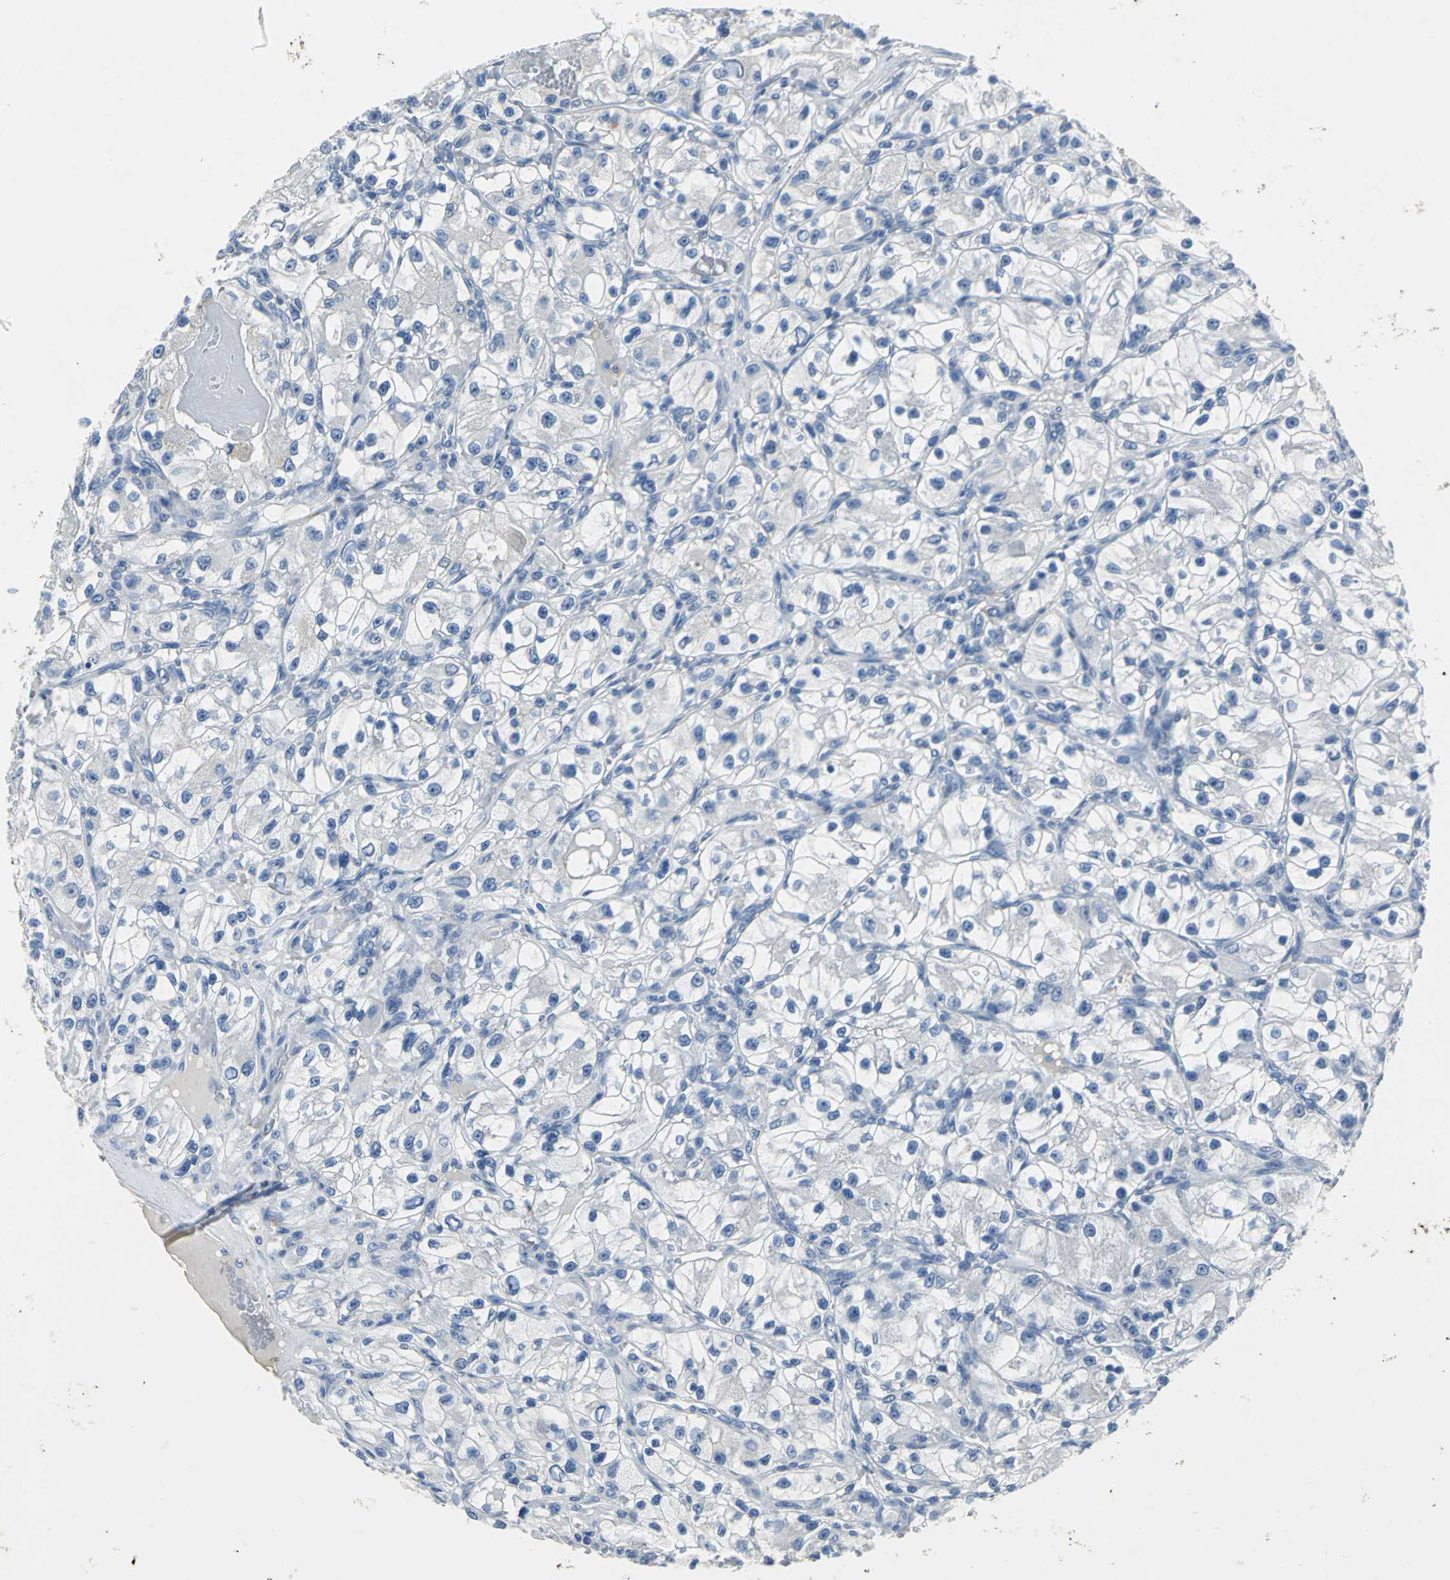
{"staining": {"intensity": "negative", "quantity": "none", "location": "none"}, "tissue": "renal cancer", "cell_type": "Tumor cells", "image_type": "cancer", "snomed": [{"axis": "morphology", "description": "Adenocarcinoma, NOS"}, {"axis": "topography", "description": "Kidney"}], "caption": "Immunohistochemistry photomicrograph of human renal adenocarcinoma stained for a protein (brown), which displays no positivity in tumor cells. The staining is performed using DAB (3,3'-diaminobenzidine) brown chromogen with nuclei counter-stained in using hematoxylin.", "gene": "EFNB3", "patient": {"sex": "female", "age": 57}}